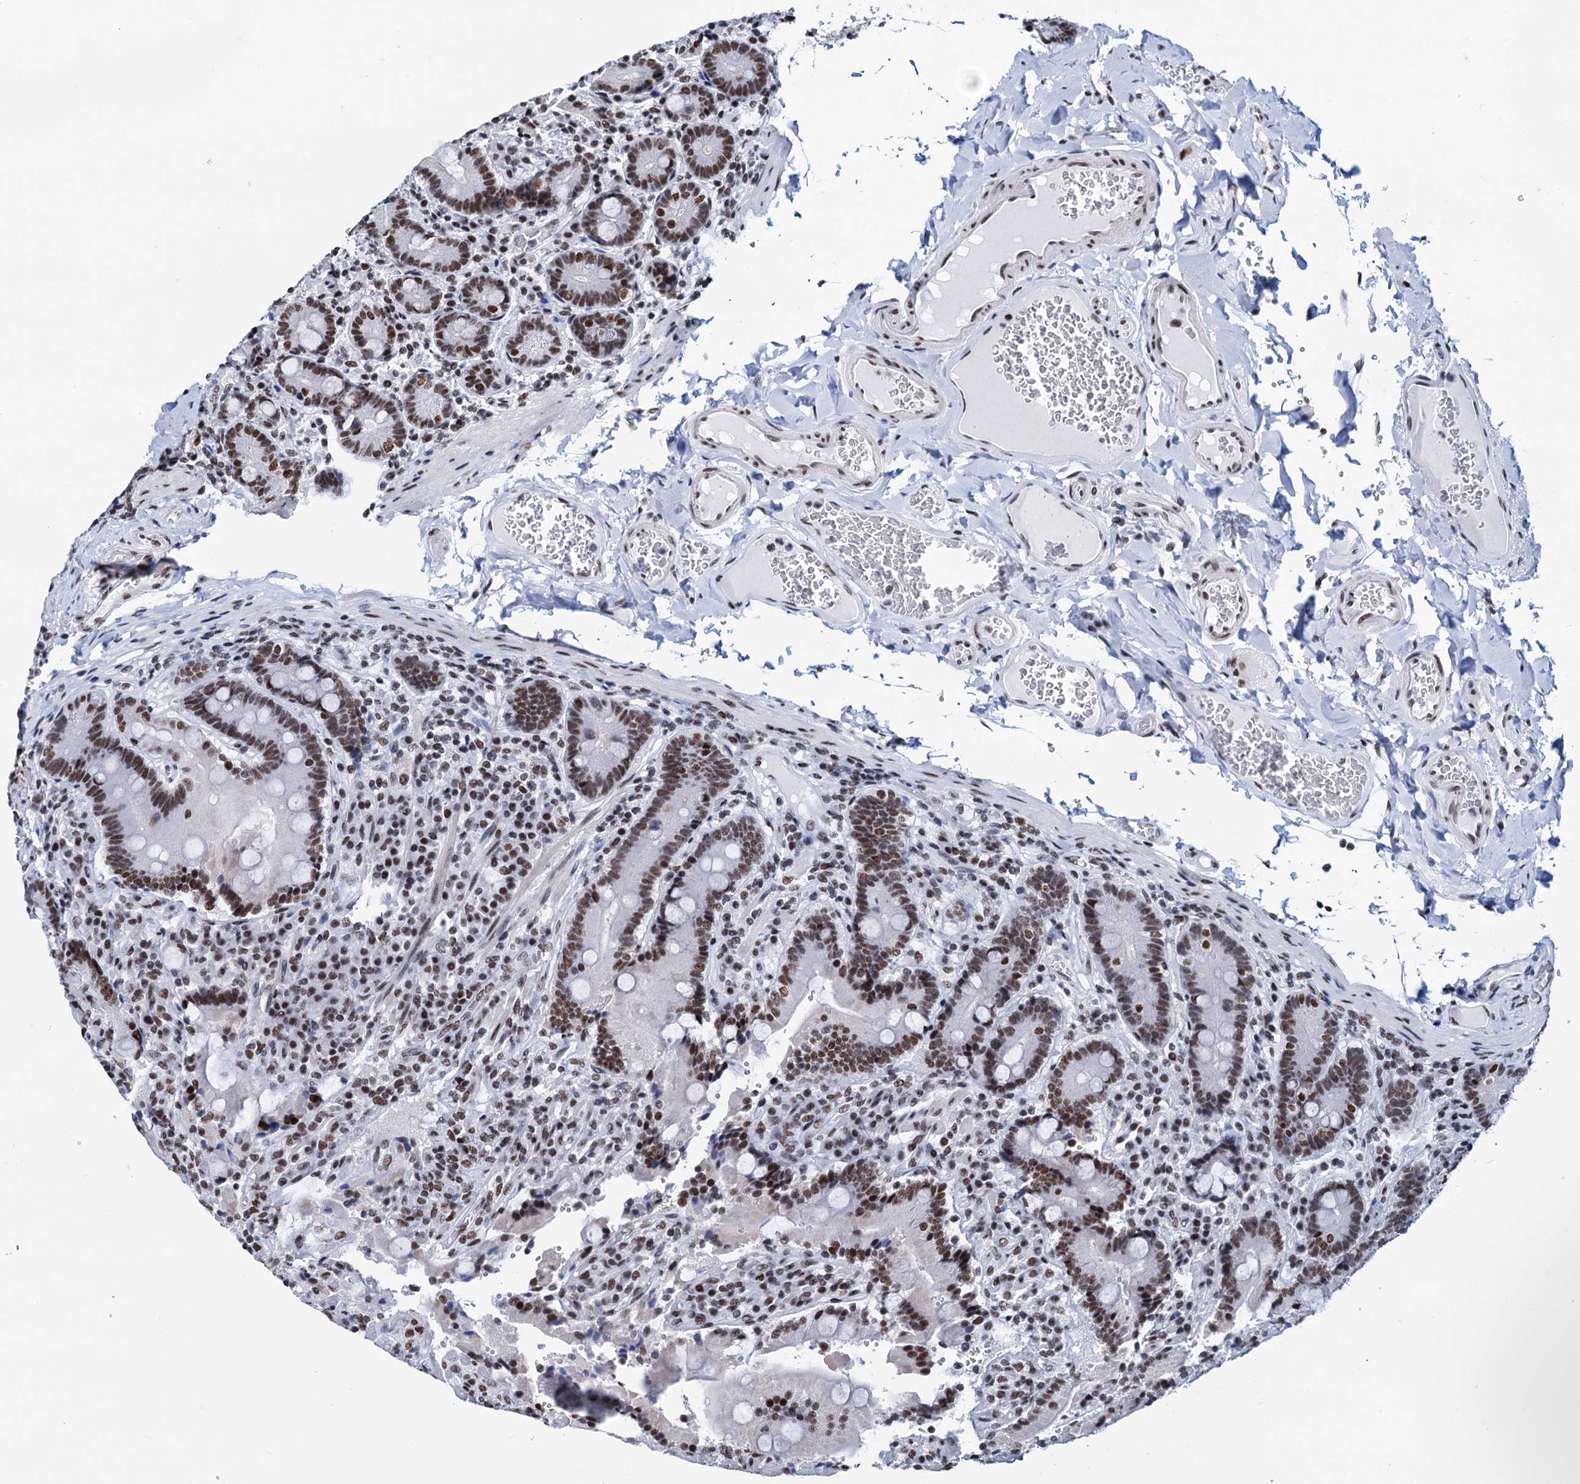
{"staining": {"intensity": "strong", "quantity": ">75%", "location": "nuclear"}, "tissue": "duodenum", "cell_type": "Glandular cells", "image_type": "normal", "snomed": [{"axis": "morphology", "description": "Normal tissue, NOS"}, {"axis": "topography", "description": "Duodenum"}], "caption": "Glandular cells demonstrate high levels of strong nuclear expression in about >75% of cells in normal duodenum. (IHC, brightfield microscopy, high magnification).", "gene": "SLTM", "patient": {"sex": "female", "age": 62}}